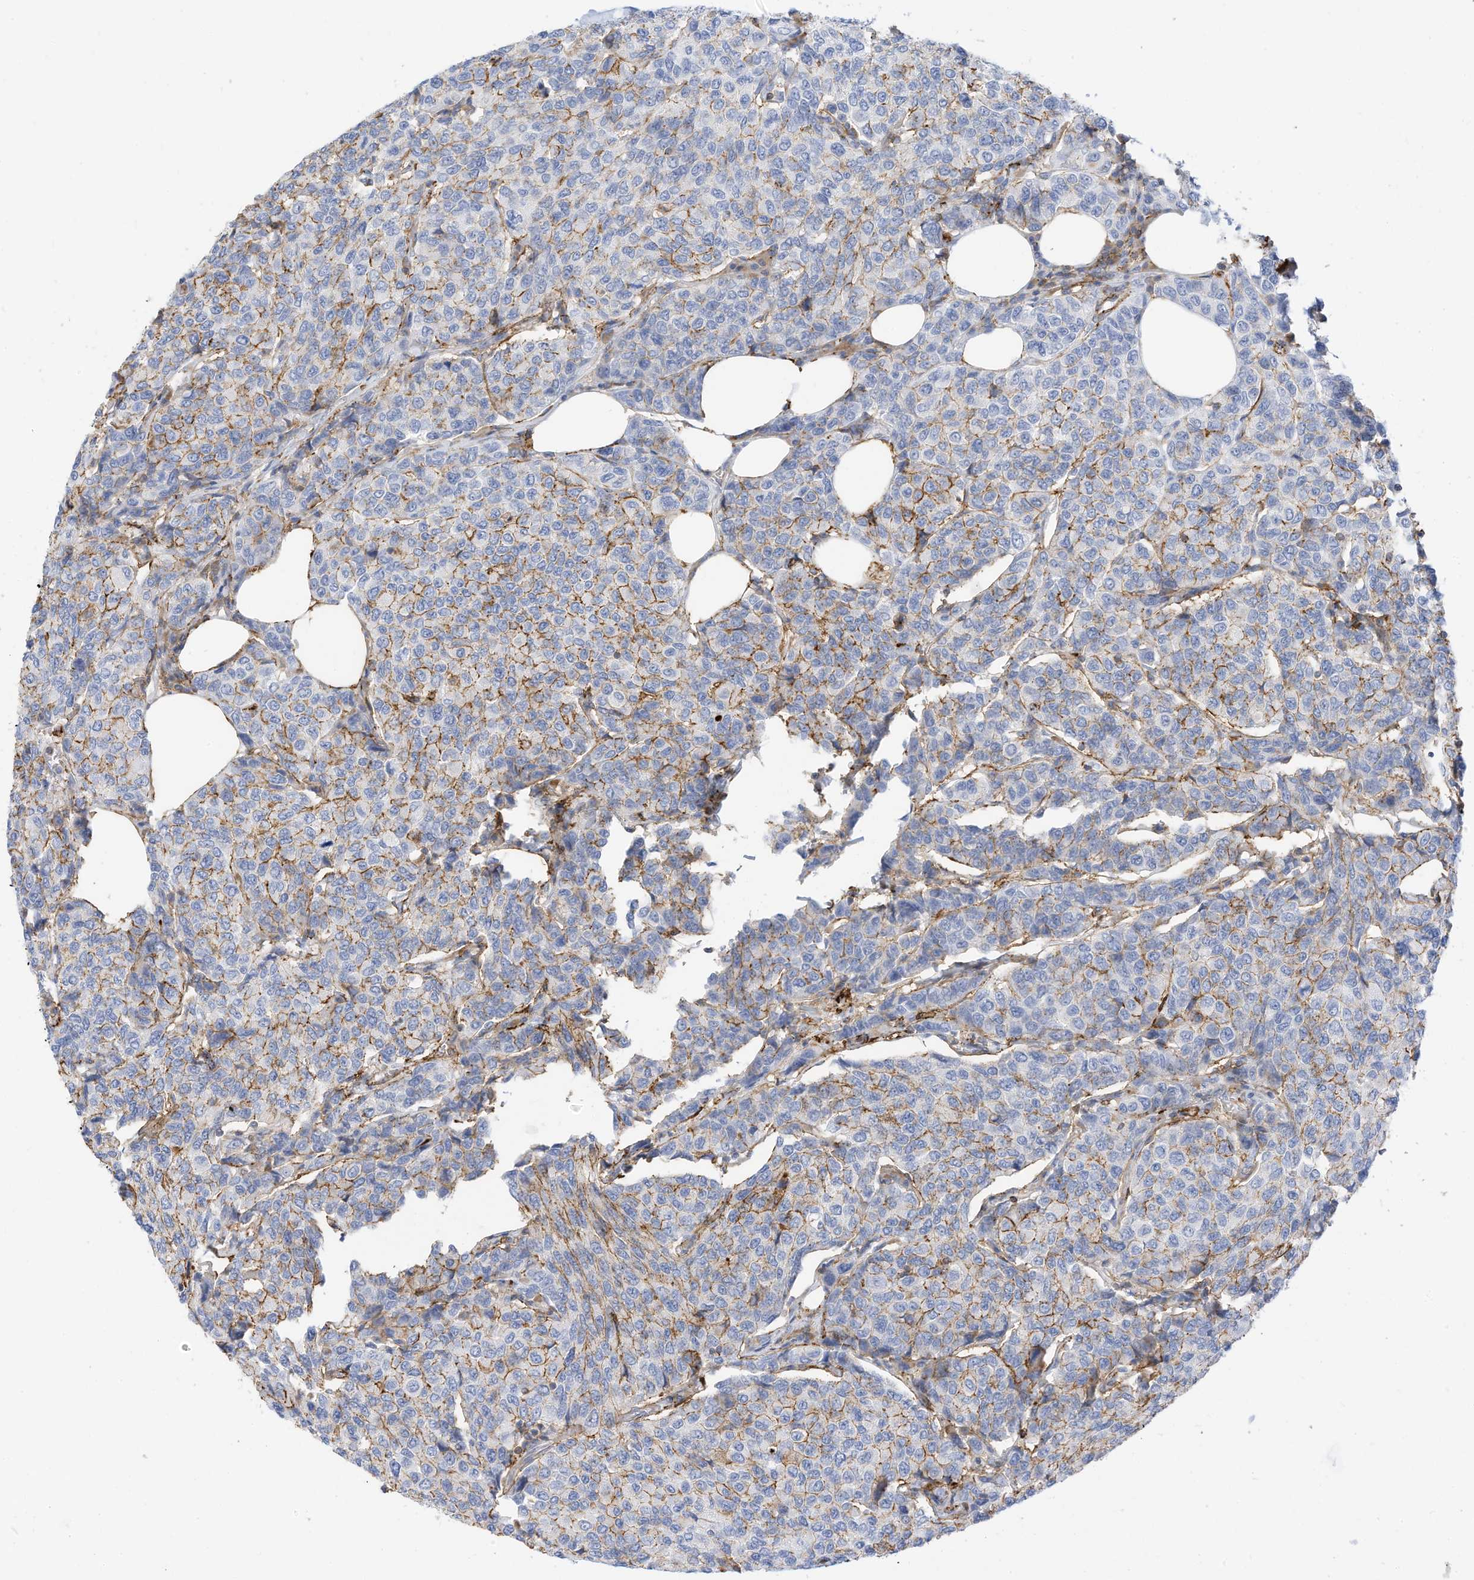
{"staining": {"intensity": "moderate", "quantity": "<25%", "location": "cytoplasmic/membranous"}, "tissue": "breast cancer", "cell_type": "Tumor cells", "image_type": "cancer", "snomed": [{"axis": "morphology", "description": "Duct carcinoma"}, {"axis": "topography", "description": "Breast"}], "caption": "The micrograph reveals staining of breast cancer, revealing moderate cytoplasmic/membranous protein expression (brown color) within tumor cells.", "gene": "TXNDC9", "patient": {"sex": "female", "age": 55}}